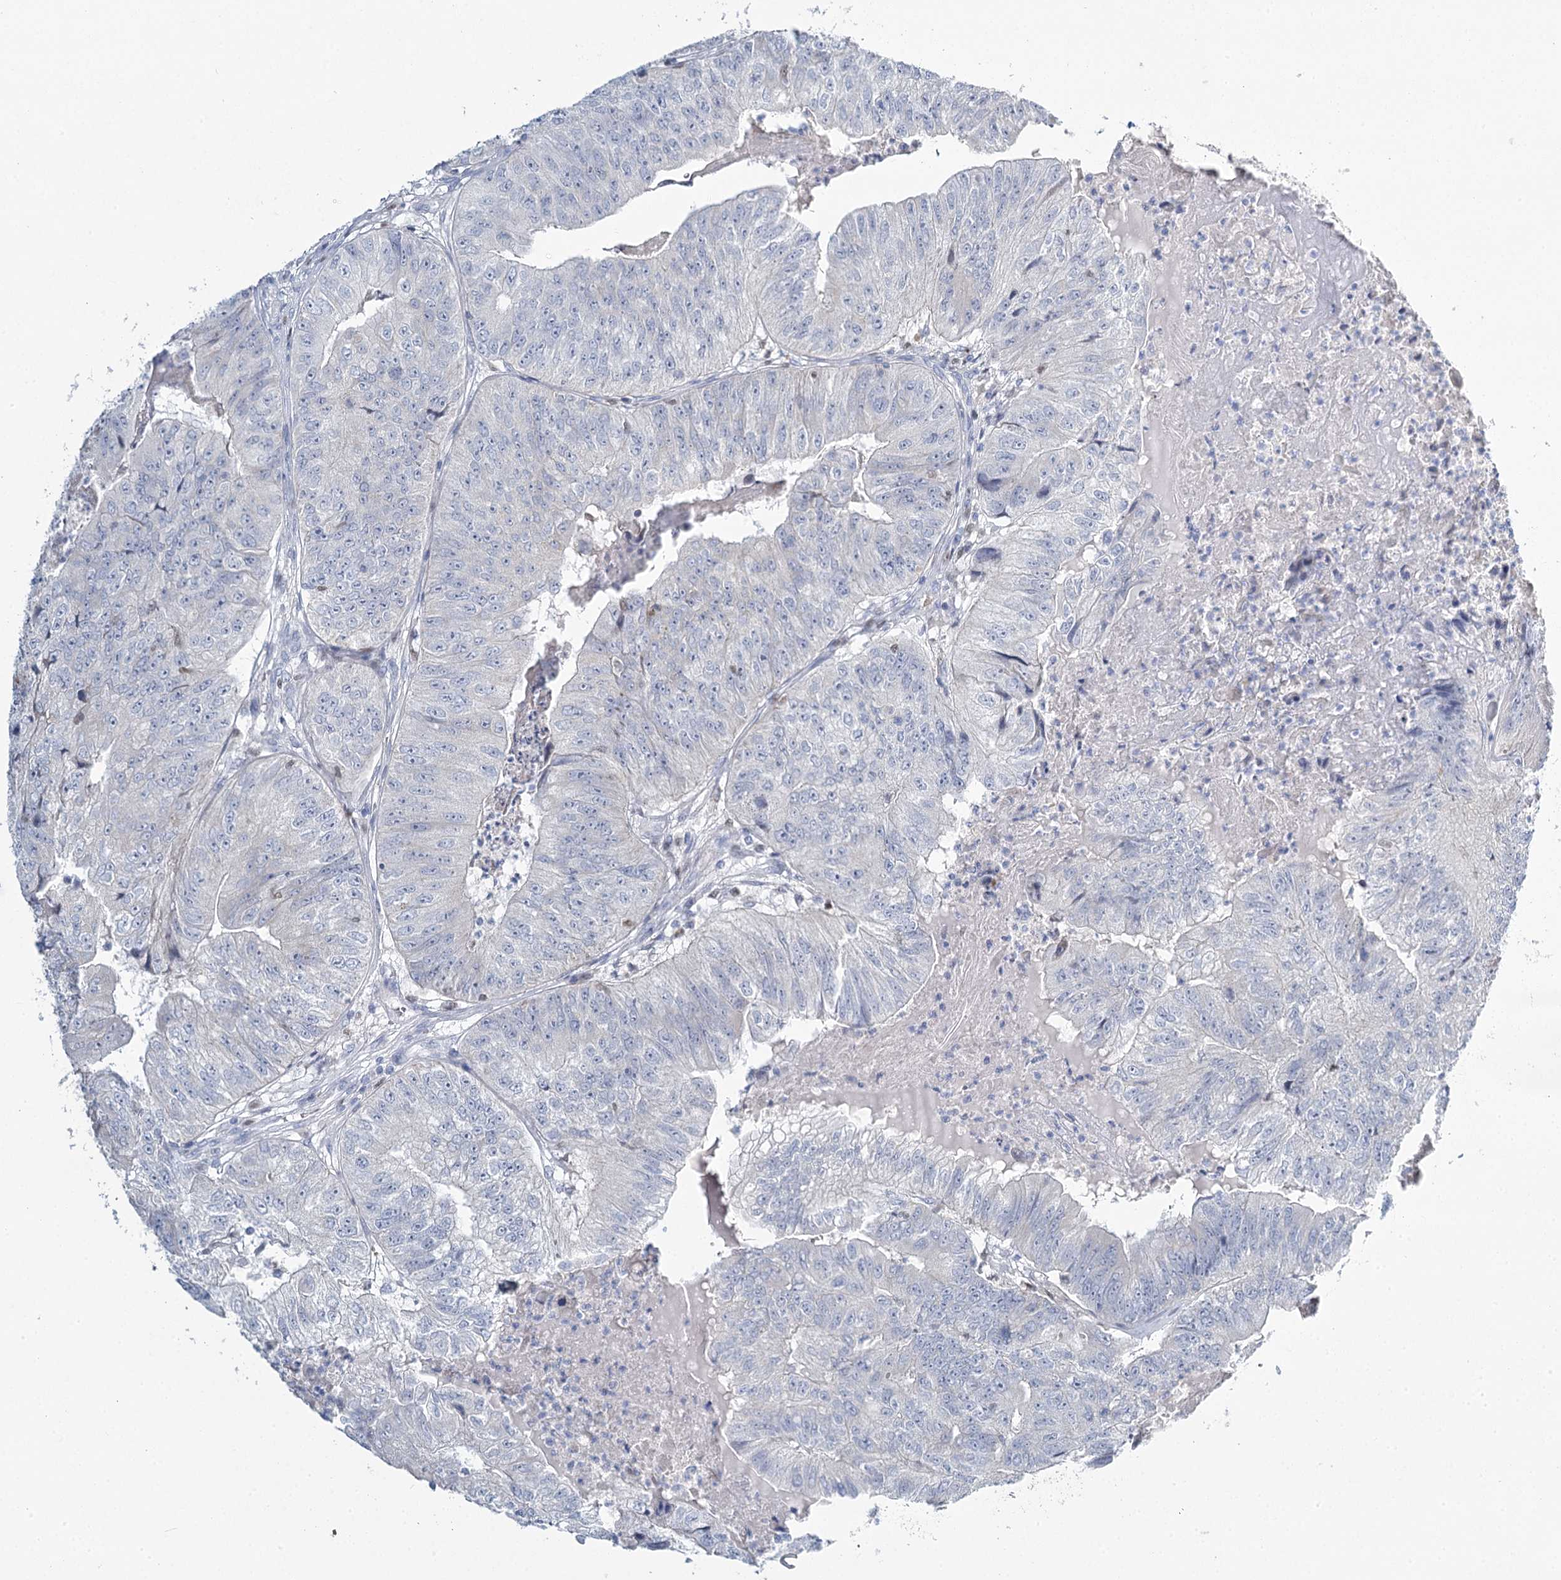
{"staining": {"intensity": "negative", "quantity": "none", "location": "none"}, "tissue": "colorectal cancer", "cell_type": "Tumor cells", "image_type": "cancer", "snomed": [{"axis": "morphology", "description": "Adenocarcinoma, NOS"}, {"axis": "topography", "description": "Colon"}], "caption": "The image reveals no significant positivity in tumor cells of colorectal adenocarcinoma.", "gene": "IGSF3", "patient": {"sex": "female", "age": 67}}